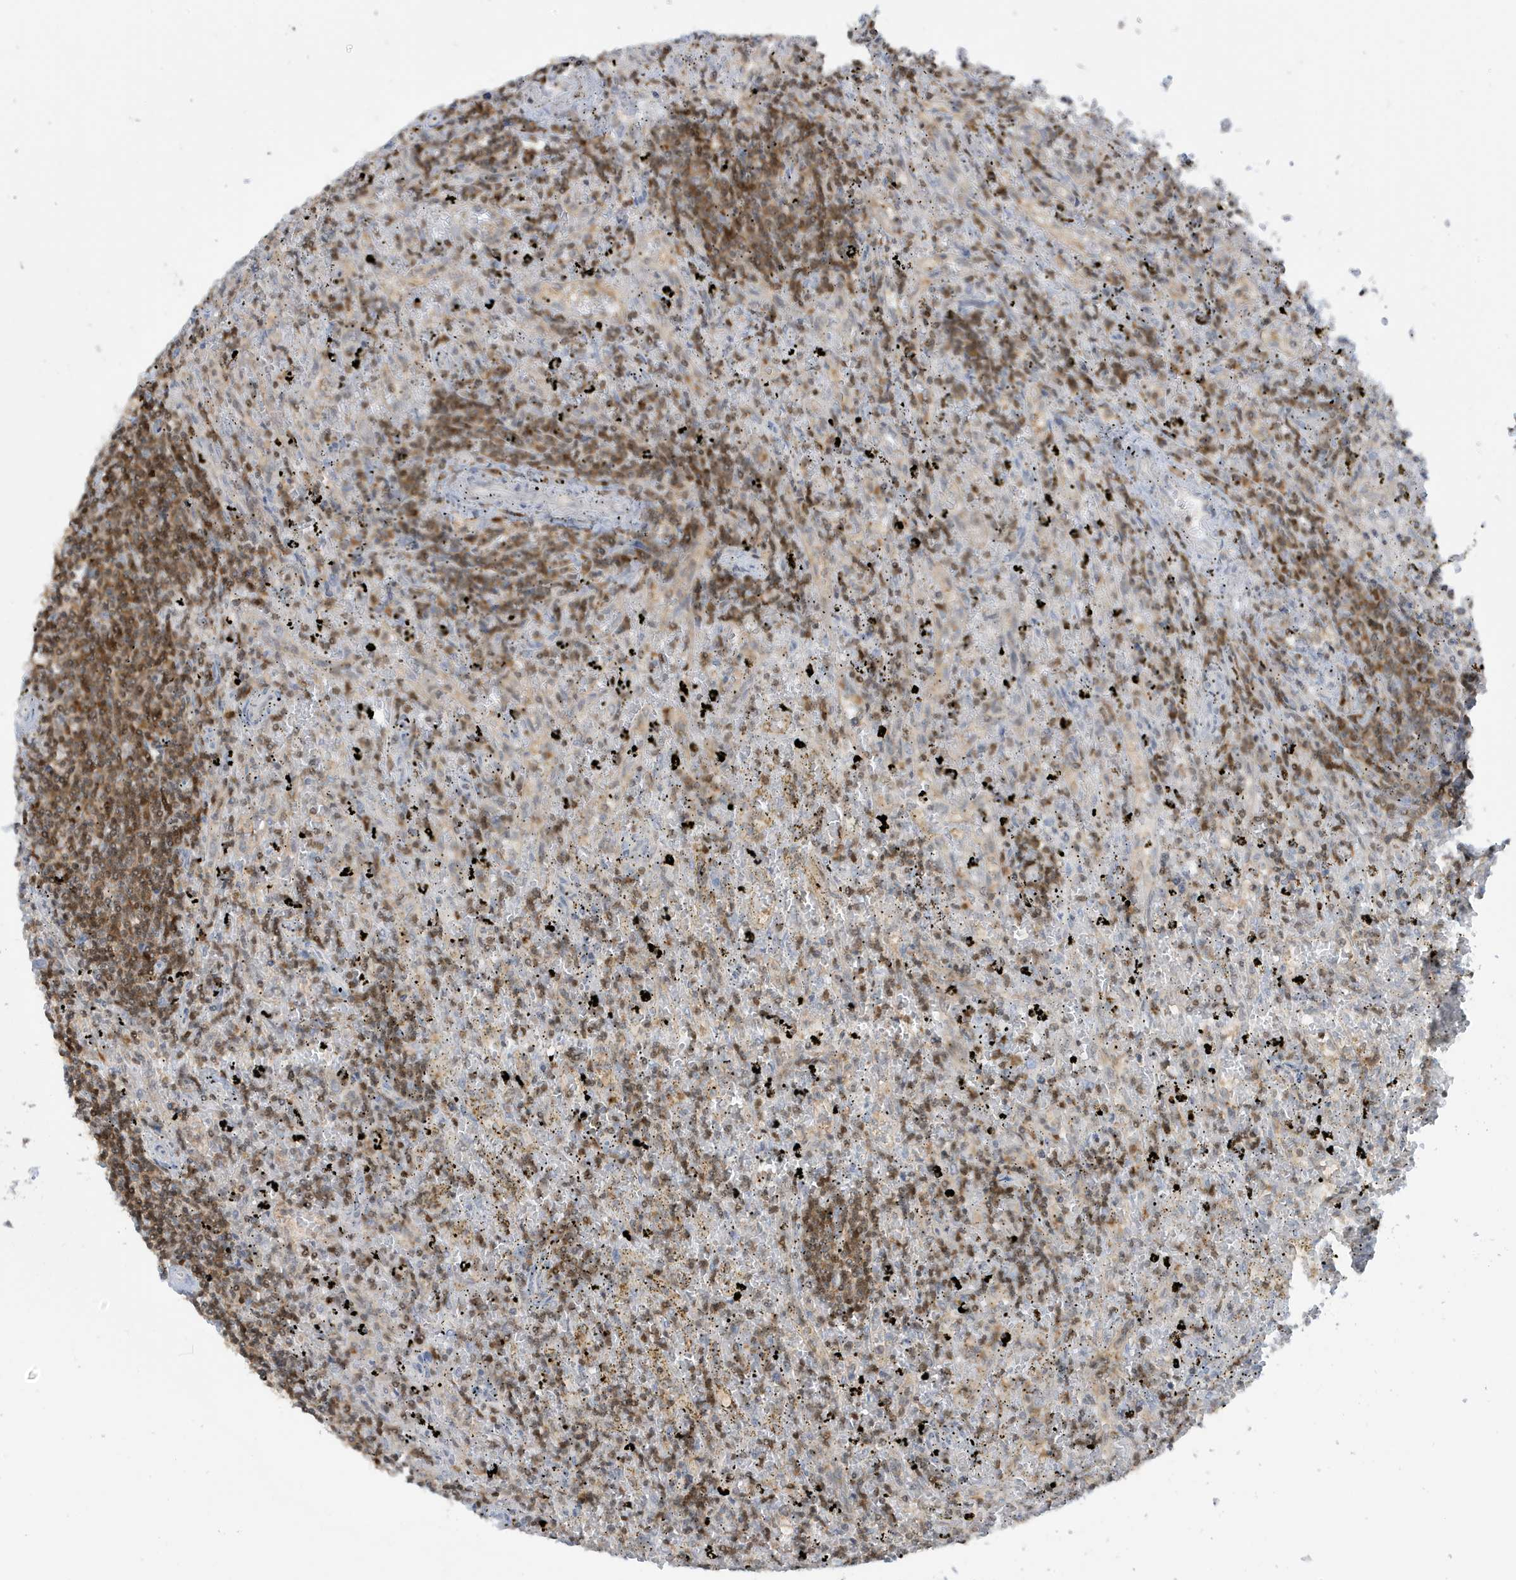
{"staining": {"intensity": "moderate", "quantity": "25%-75%", "location": "cytoplasmic/membranous"}, "tissue": "lymphoma", "cell_type": "Tumor cells", "image_type": "cancer", "snomed": [{"axis": "morphology", "description": "Malignant lymphoma, non-Hodgkin's type, Low grade"}, {"axis": "topography", "description": "Spleen"}], "caption": "Immunohistochemical staining of lymphoma reveals medium levels of moderate cytoplasmic/membranous protein expression in about 25%-75% of tumor cells.", "gene": "OGA", "patient": {"sex": "male", "age": 76}}